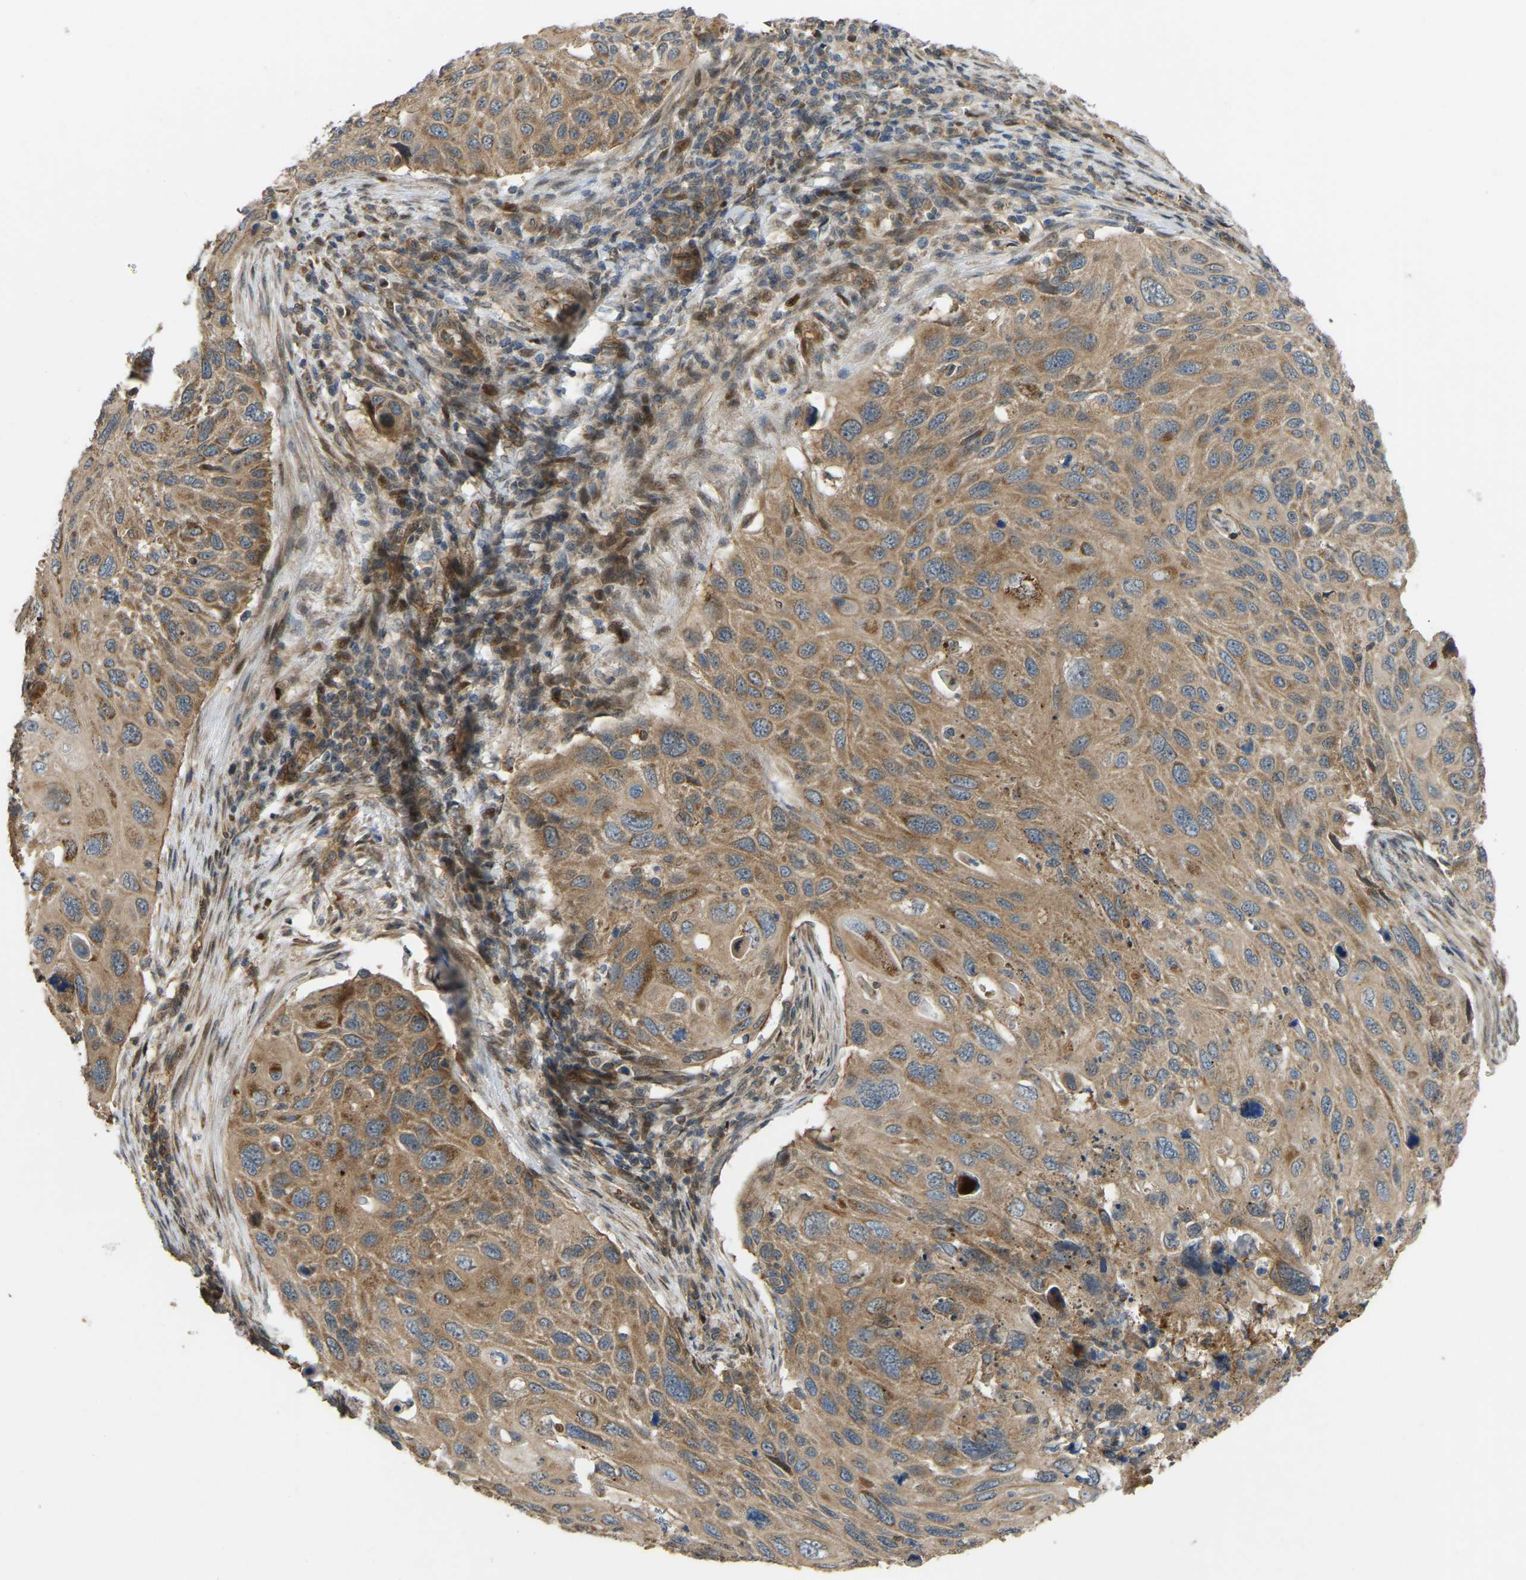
{"staining": {"intensity": "moderate", "quantity": ">75%", "location": "cytoplasmic/membranous"}, "tissue": "cervical cancer", "cell_type": "Tumor cells", "image_type": "cancer", "snomed": [{"axis": "morphology", "description": "Squamous cell carcinoma, NOS"}, {"axis": "topography", "description": "Cervix"}], "caption": "Immunohistochemistry image of neoplastic tissue: human cervical cancer (squamous cell carcinoma) stained using immunohistochemistry (IHC) reveals medium levels of moderate protein expression localized specifically in the cytoplasmic/membranous of tumor cells, appearing as a cytoplasmic/membranous brown color.", "gene": "C21orf91", "patient": {"sex": "female", "age": 70}}